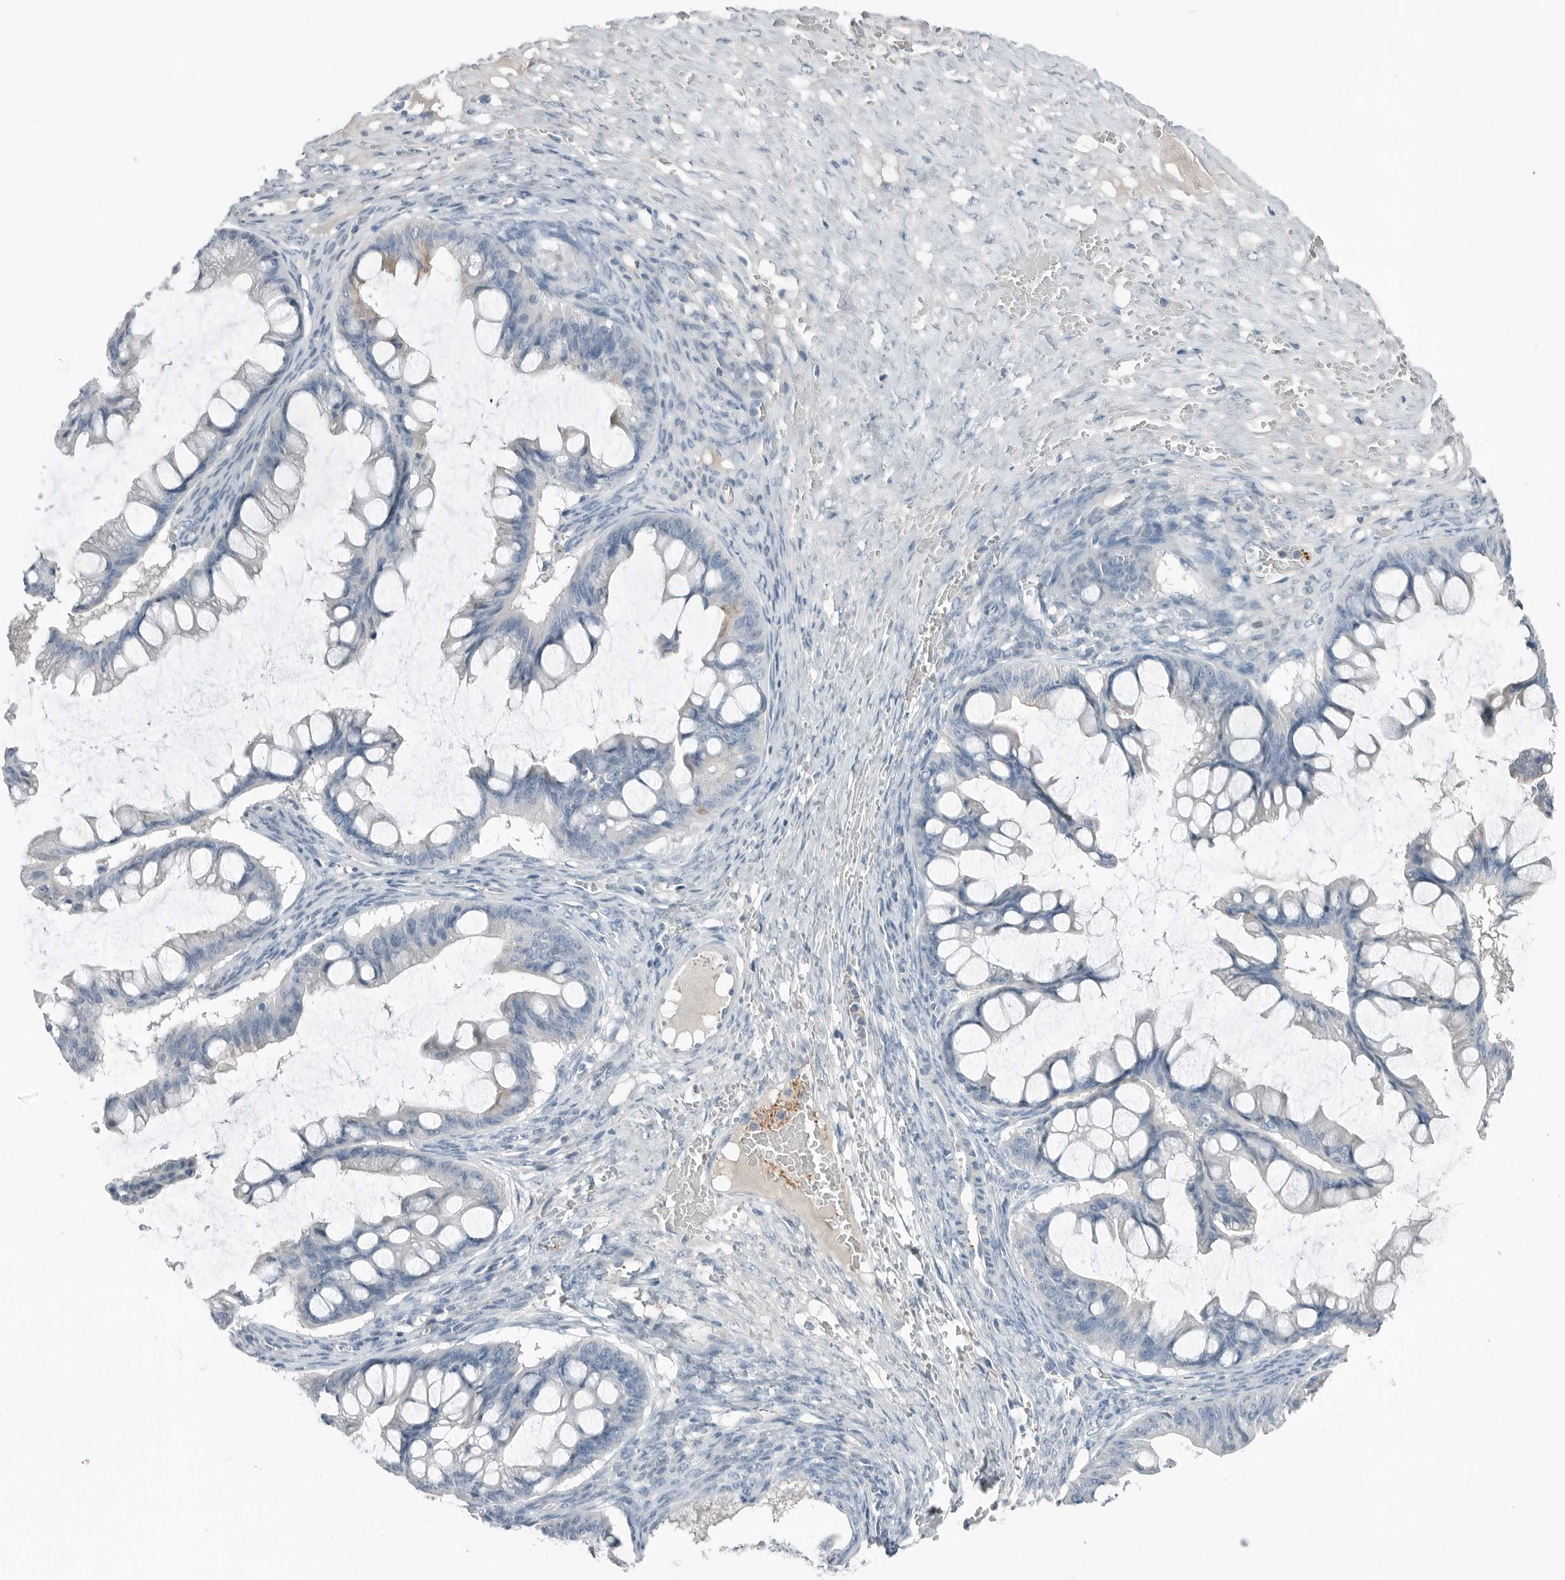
{"staining": {"intensity": "negative", "quantity": "none", "location": "none"}, "tissue": "ovarian cancer", "cell_type": "Tumor cells", "image_type": "cancer", "snomed": [{"axis": "morphology", "description": "Cystadenocarcinoma, mucinous, NOS"}, {"axis": "topography", "description": "Ovary"}], "caption": "This photomicrograph is of mucinous cystadenocarcinoma (ovarian) stained with IHC to label a protein in brown with the nuclei are counter-stained blue. There is no positivity in tumor cells. Nuclei are stained in blue.", "gene": "SERPINB7", "patient": {"sex": "female", "age": 73}}